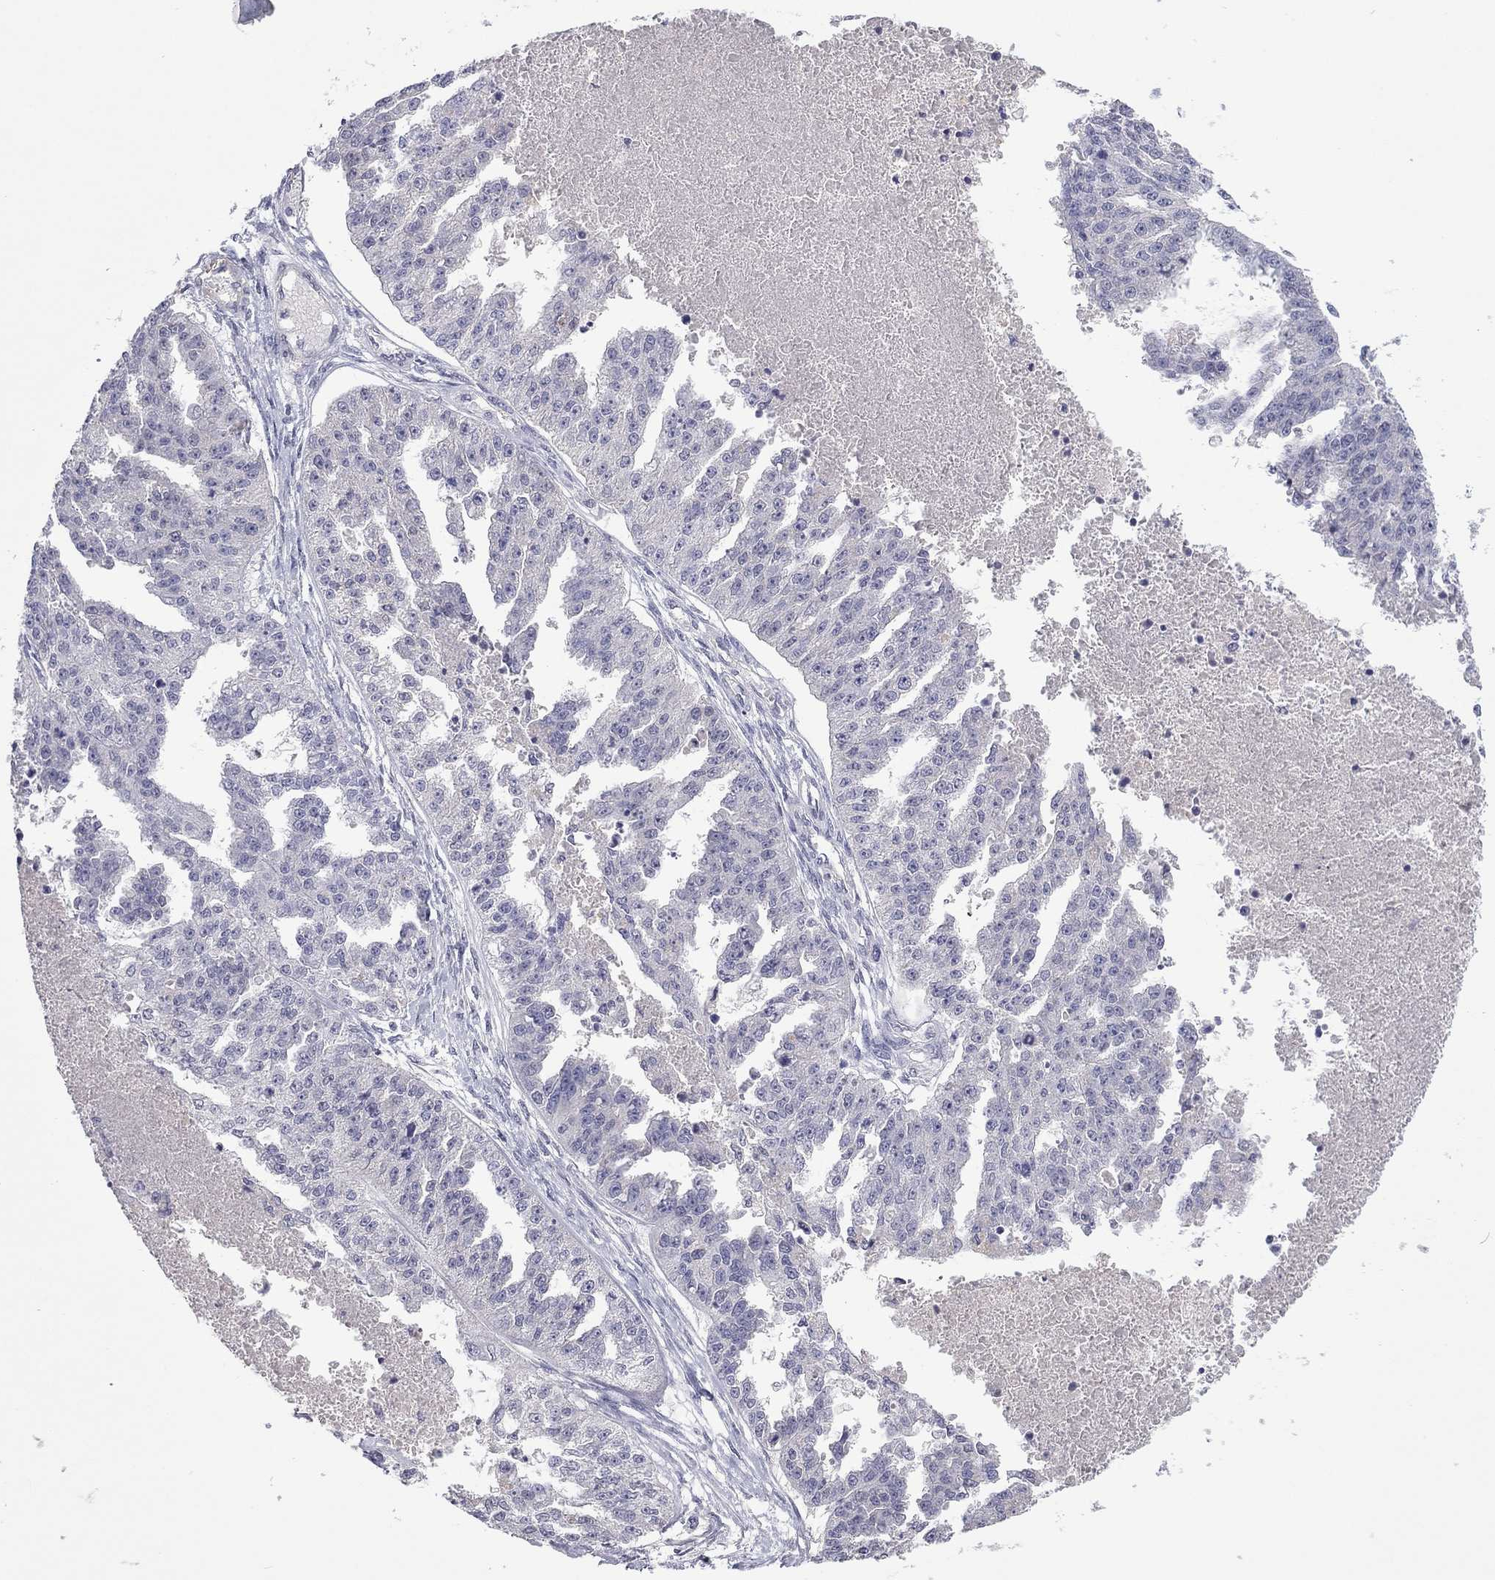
{"staining": {"intensity": "negative", "quantity": "none", "location": "none"}, "tissue": "ovarian cancer", "cell_type": "Tumor cells", "image_type": "cancer", "snomed": [{"axis": "morphology", "description": "Cystadenocarcinoma, serous, NOS"}, {"axis": "topography", "description": "Ovary"}], "caption": "This is an immunohistochemistry (IHC) micrograph of ovarian cancer (serous cystadenocarcinoma). There is no positivity in tumor cells.", "gene": "IP6K3", "patient": {"sex": "female", "age": 58}}